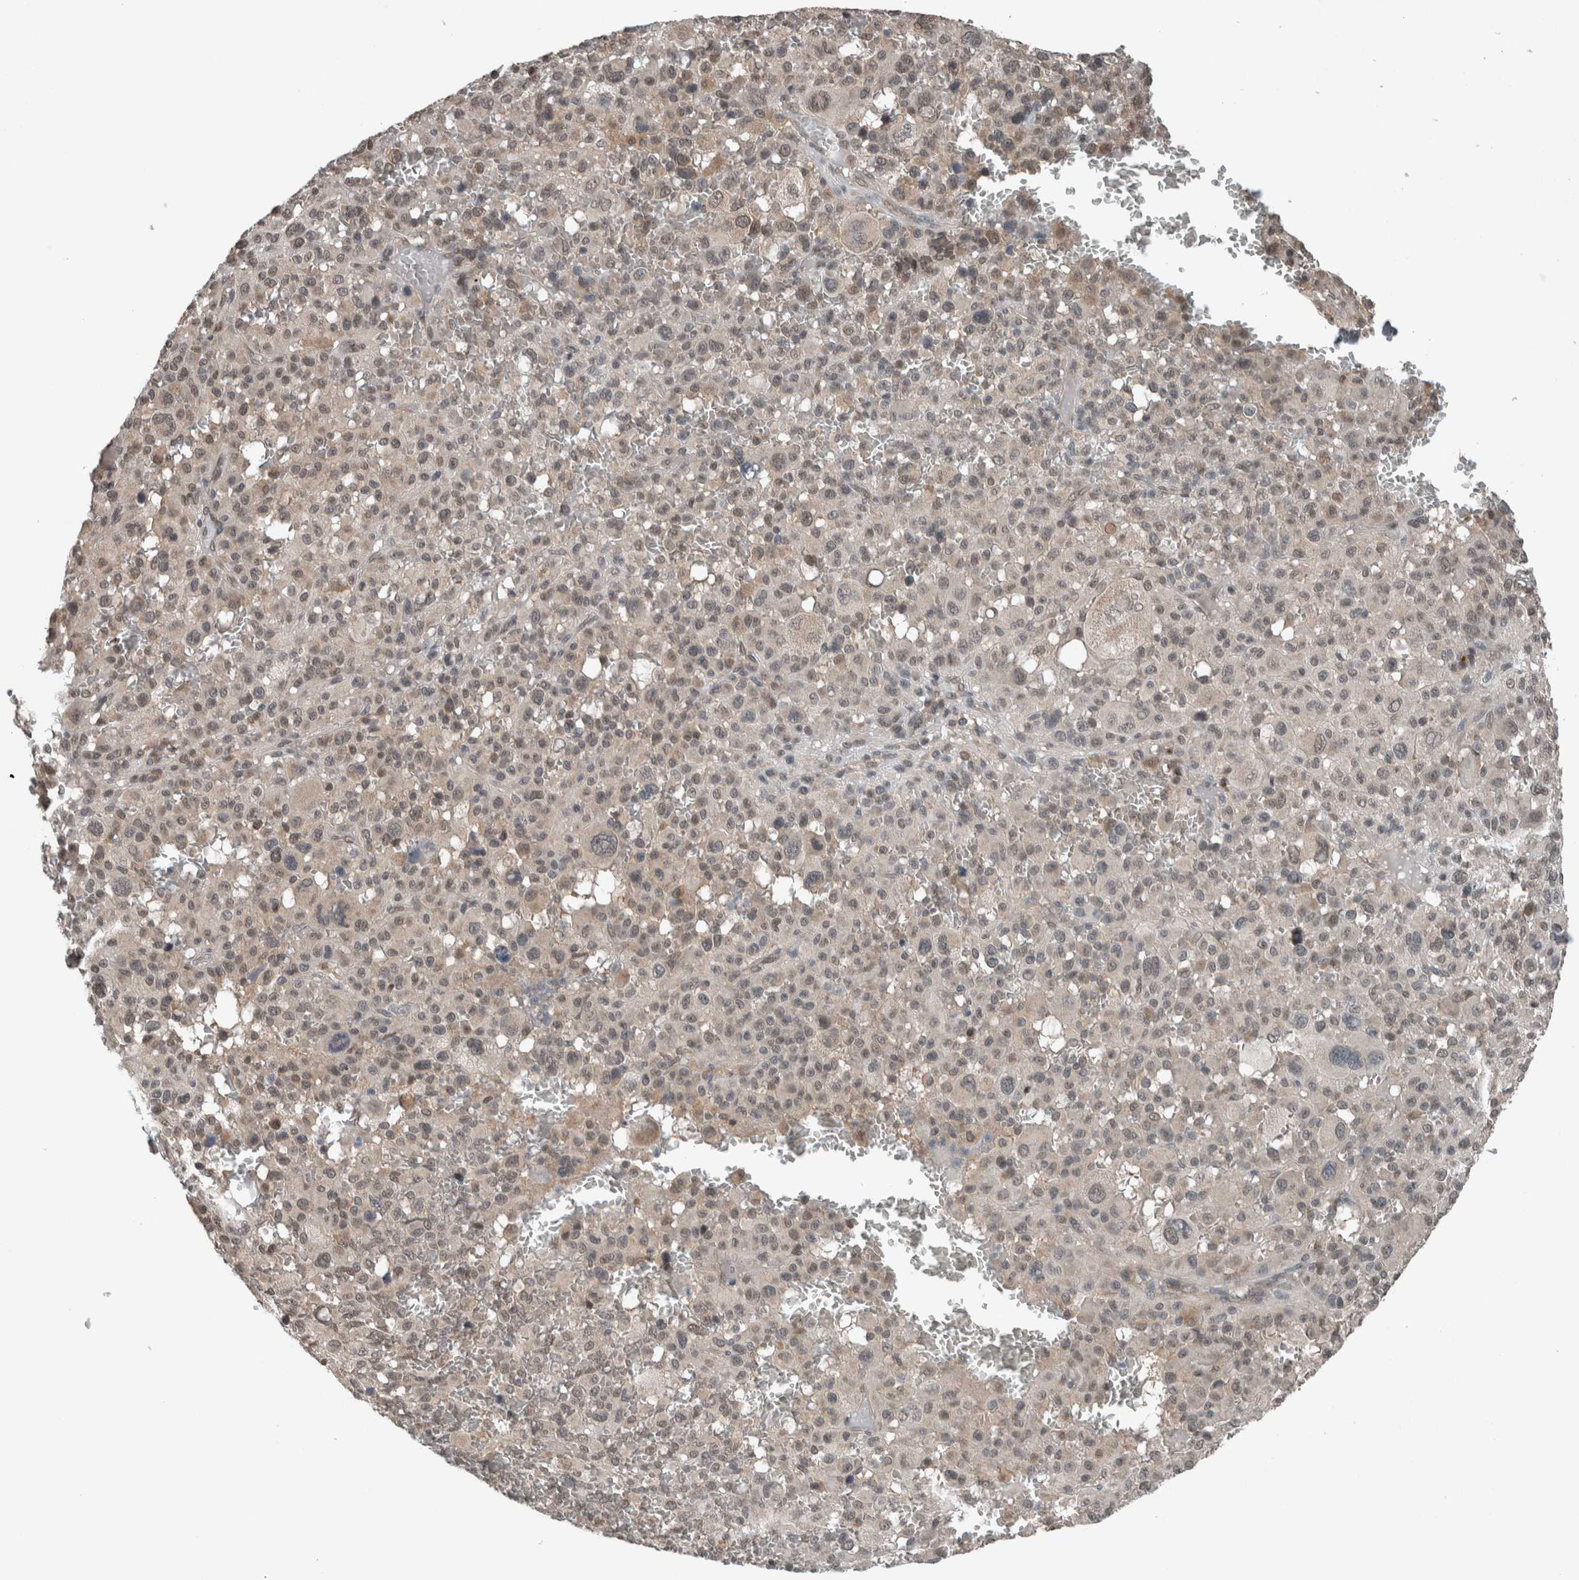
{"staining": {"intensity": "weak", "quantity": "<25%", "location": "nuclear"}, "tissue": "melanoma", "cell_type": "Tumor cells", "image_type": "cancer", "snomed": [{"axis": "morphology", "description": "Malignant melanoma, Metastatic site"}, {"axis": "topography", "description": "Skin"}], "caption": "Tumor cells are negative for protein expression in human melanoma.", "gene": "SPAG7", "patient": {"sex": "female", "age": 74}}